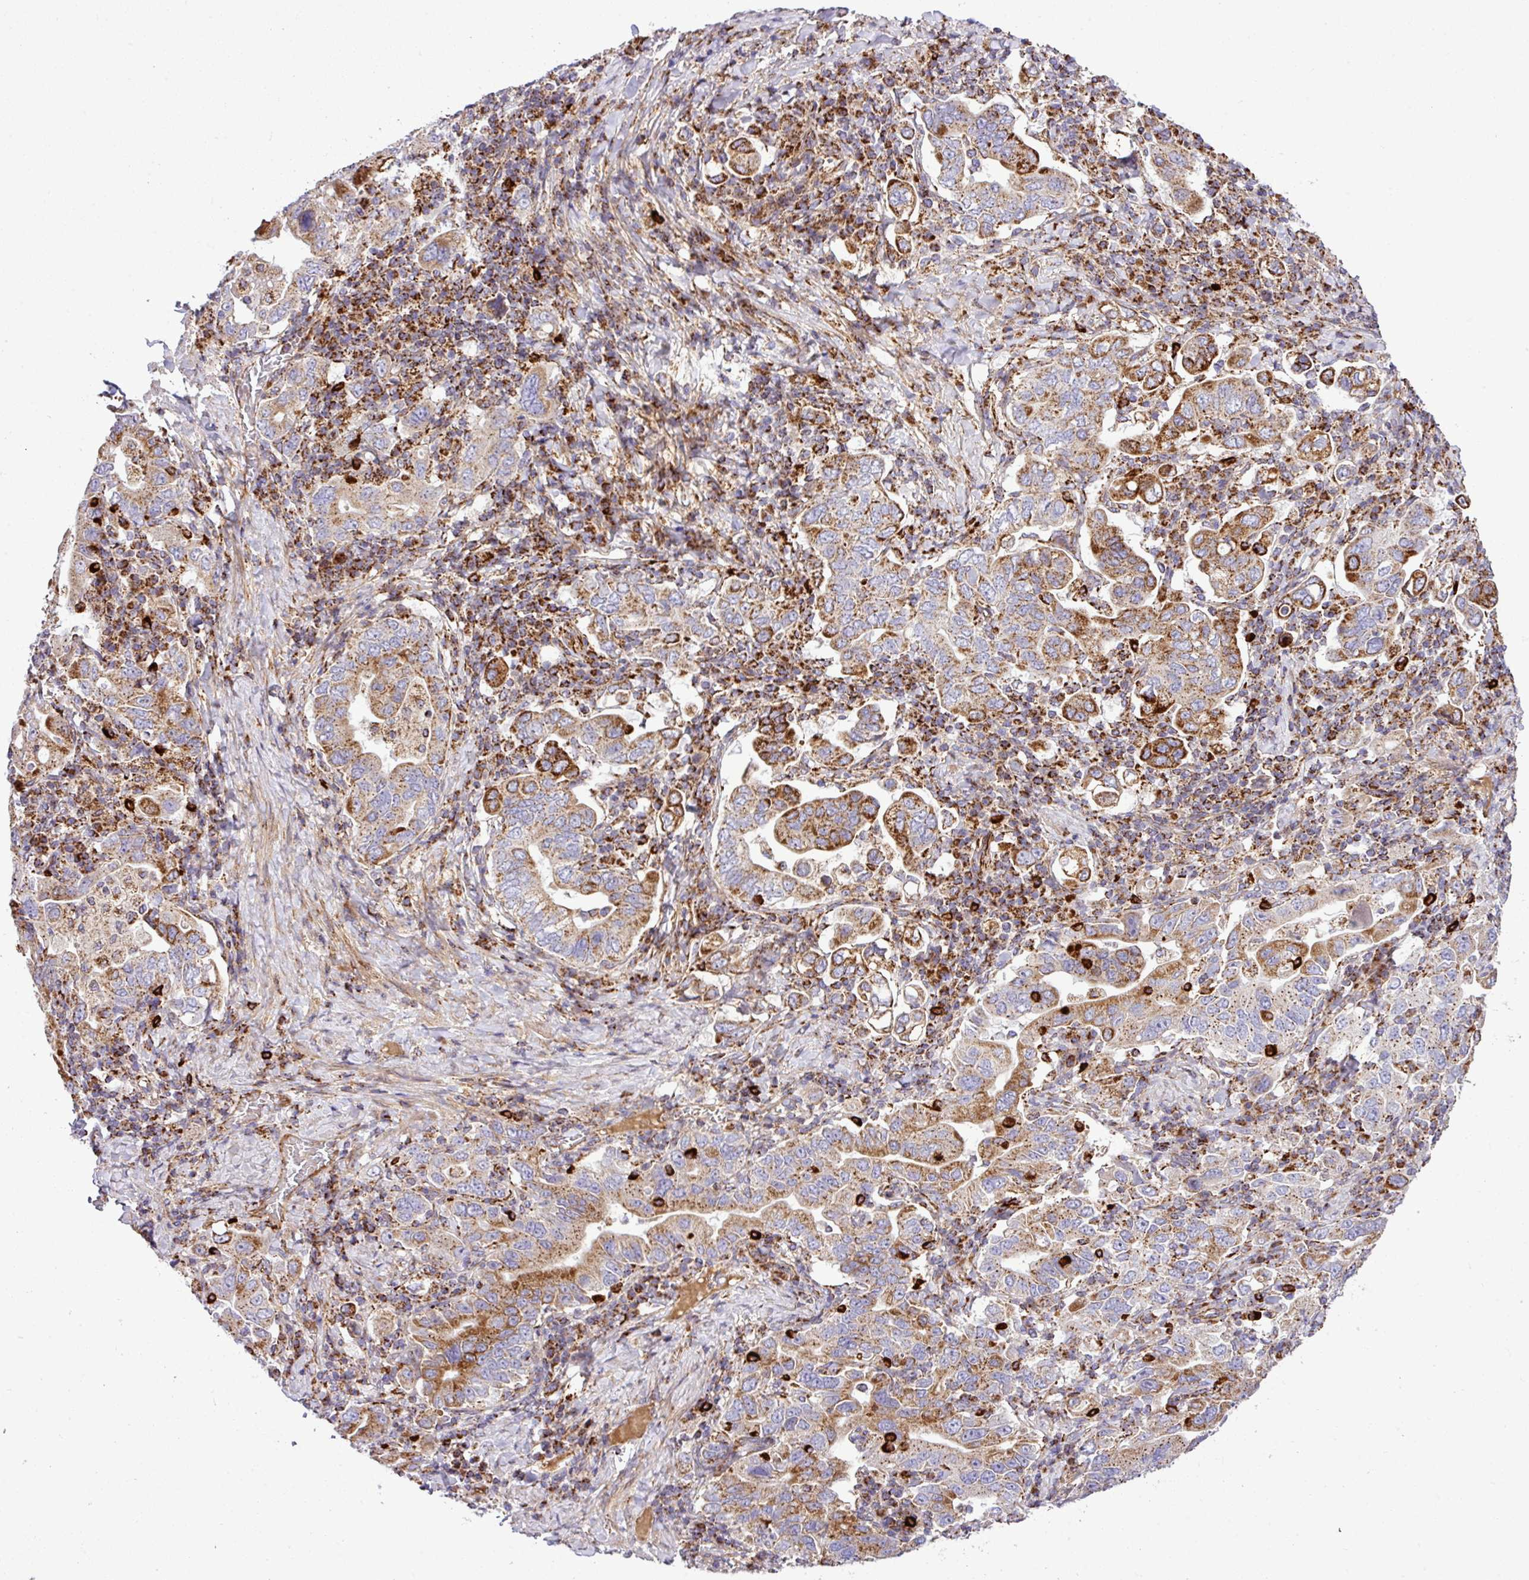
{"staining": {"intensity": "moderate", "quantity": ">75%", "location": "cytoplasmic/membranous"}, "tissue": "stomach cancer", "cell_type": "Tumor cells", "image_type": "cancer", "snomed": [{"axis": "morphology", "description": "Adenocarcinoma, NOS"}, {"axis": "topography", "description": "Stomach, upper"}, {"axis": "topography", "description": "Stomach"}], "caption": "Moderate cytoplasmic/membranous expression is identified in about >75% of tumor cells in stomach cancer (adenocarcinoma).", "gene": "ZNF569", "patient": {"sex": "male", "age": 62}}